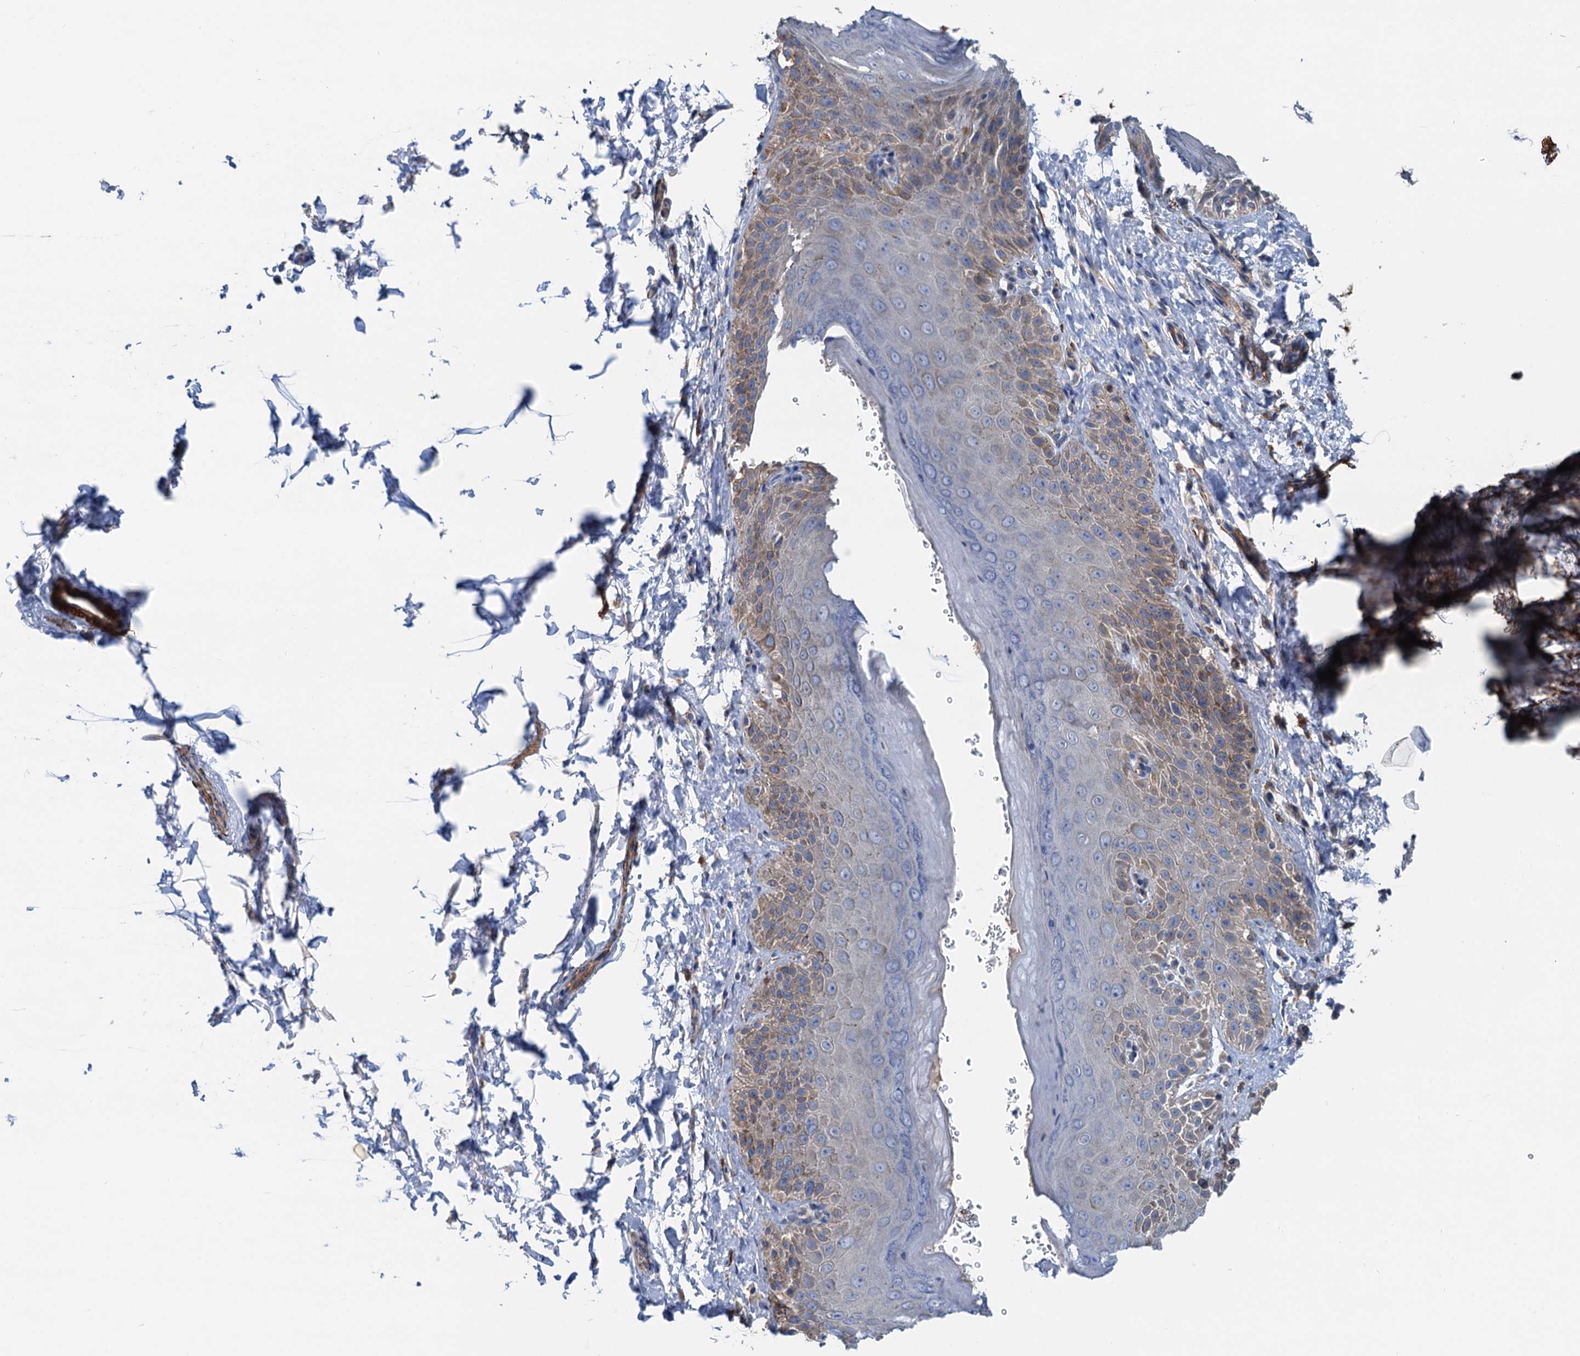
{"staining": {"intensity": "moderate", "quantity": "<25%", "location": "cytoplasmic/membranous"}, "tissue": "skin", "cell_type": "Epidermal cells", "image_type": "normal", "snomed": [{"axis": "morphology", "description": "Normal tissue, NOS"}, {"axis": "topography", "description": "Anal"}], "caption": "Protein expression by immunohistochemistry (IHC) displays moderate cytoplasmic/membranous positivity in about <25% of epidermal cells in benign skin. (brown staining indicates protein expression, while blue staining denotes nuclei).", "gene": "CSTPP1", "patient": {"sex": "male", "age": 44}}